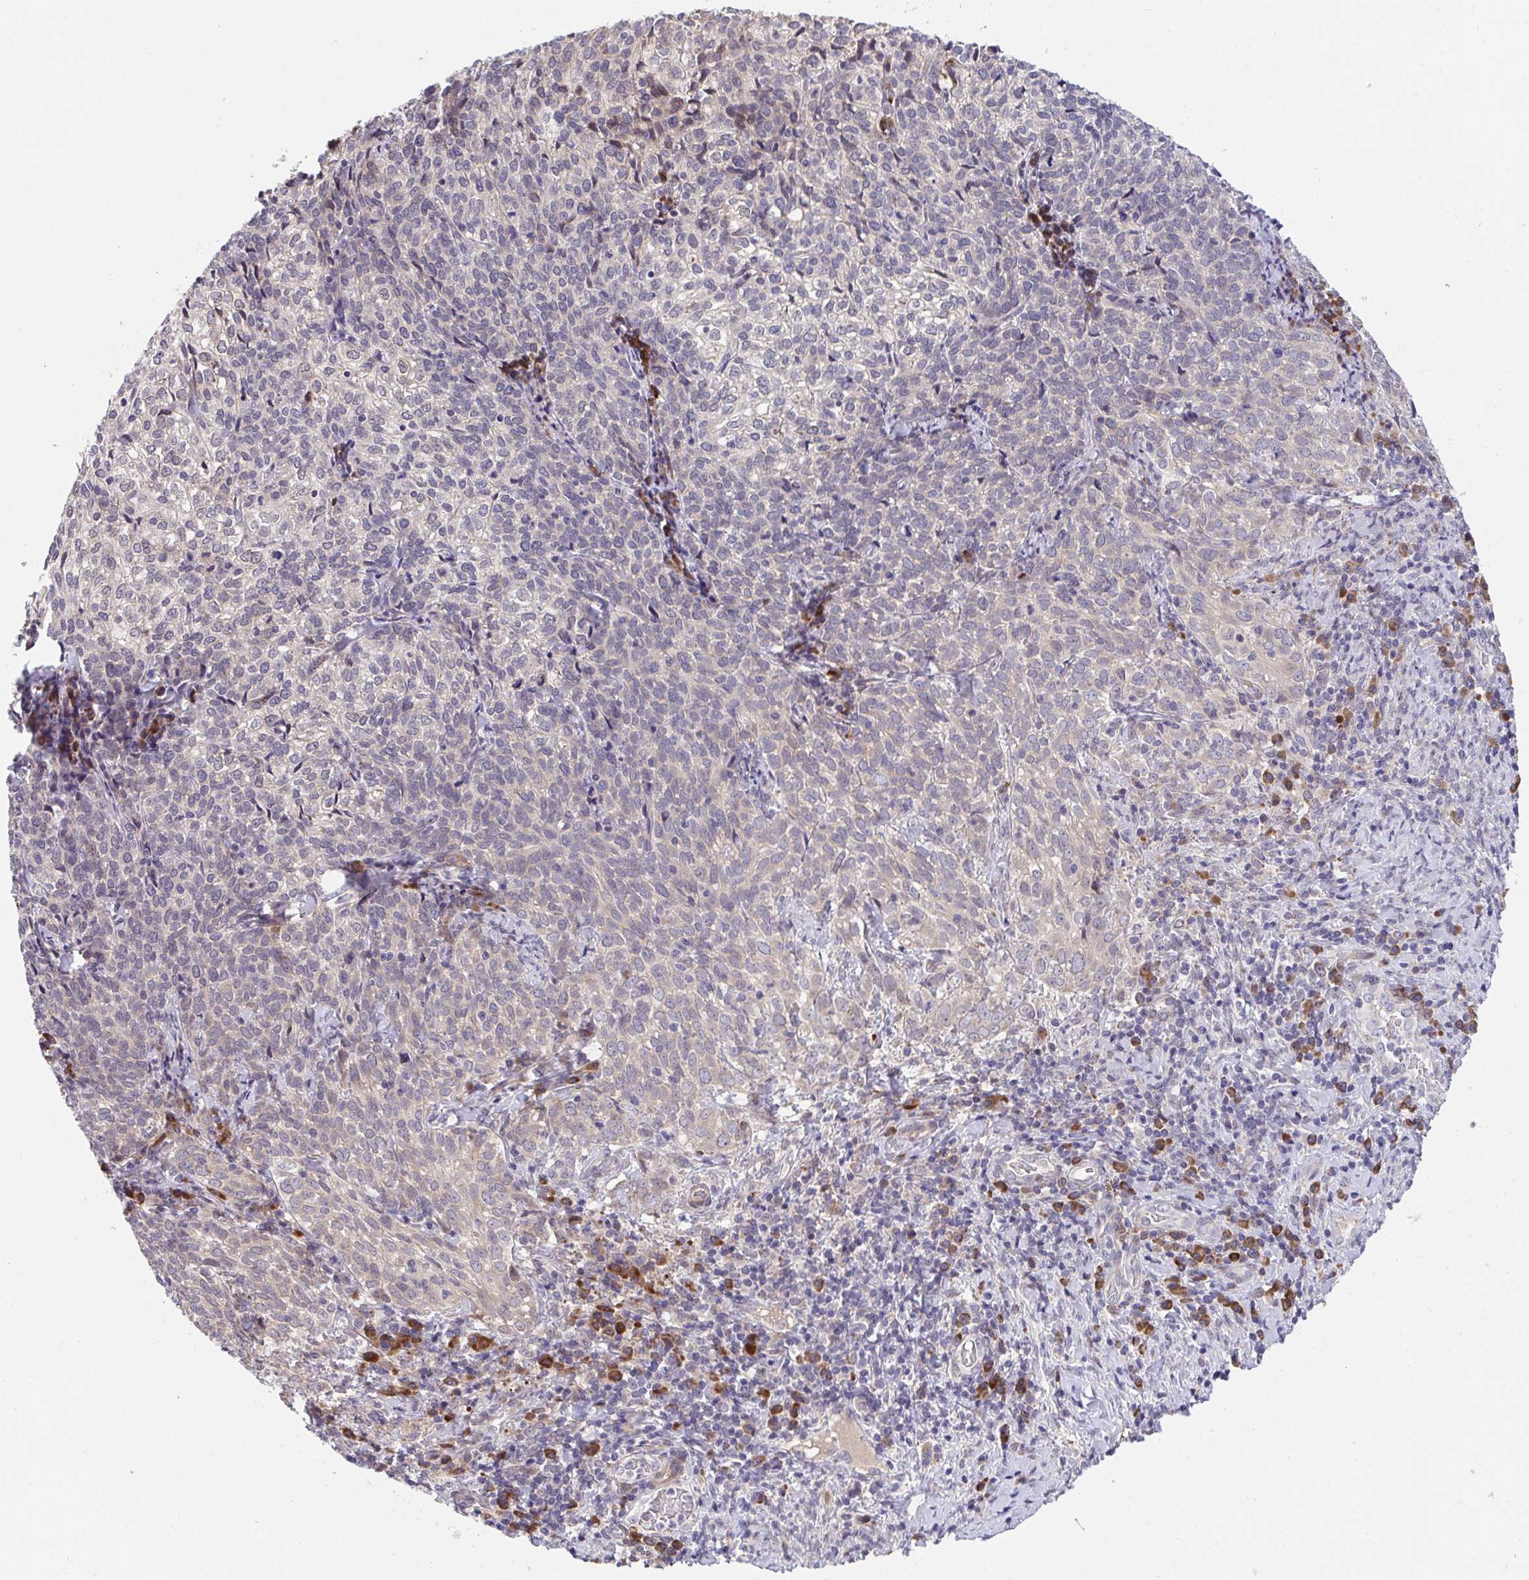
{"staining": {"intensity": "negative", "quantity": "none", "location": "none"}, "tissue": "cervical cancer", "cell_type": "Tumor cells", "image_type": "cancer", "snomed": [{"axis": "morphology", "description": "Normal tissue, NOS"}, {"axis": "morphology", "description": "Squamous cell carcinoma, NOS"}, {"axis": "topography", "description": "Vagina"}, {"axis": "topography", "description": "Cervix"}], "caption": "This micrograph is of cervical cancer stained with immunohistochemistry (IHC) to label a protein in brown with the nuclei are counter-stained blue. There is no staining in tumor cells.", "gene": "SUSD4", "patient": {"sex": "female", "age": 45}}